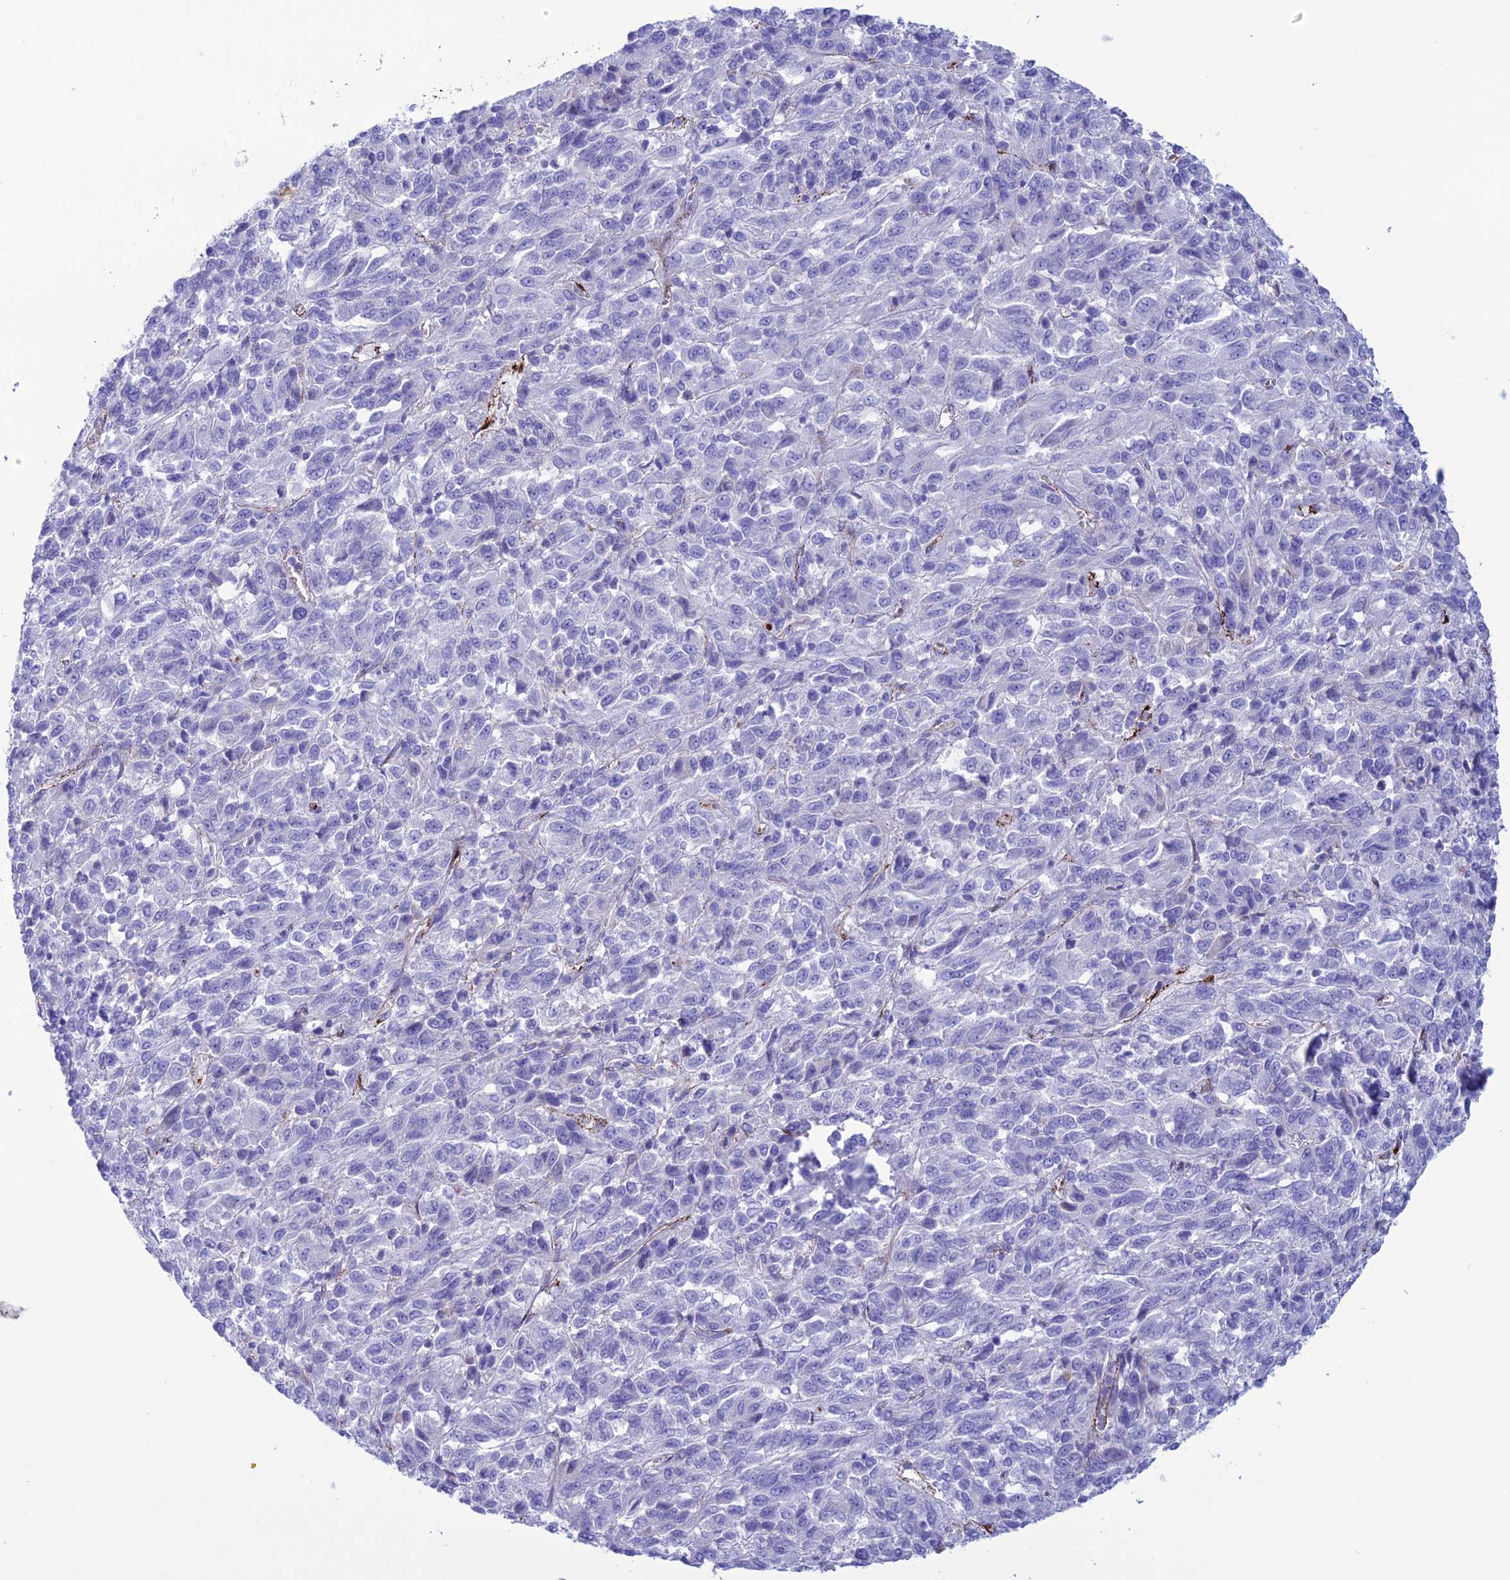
{"staining": {"intensity": "negative", "quantity": "none", "location": "none"}, "tissue": "melanoma", "cell_type": "Tumor cells", "image_type": "cancer", "snomed": [{"axis": "morphology", "description": "Malignant melanoma, Metastatic site"}, {"axis": "topography", "description": "Lung"}], "caption": "High magnification brightfield microscopy of melanoma stained with DAB (brown) and counterstained with hematoxylin (blue): tumor cells show no significant staining.", "gene": "CDC42EP5", "patient": {"sex": "male", "age": 64}}